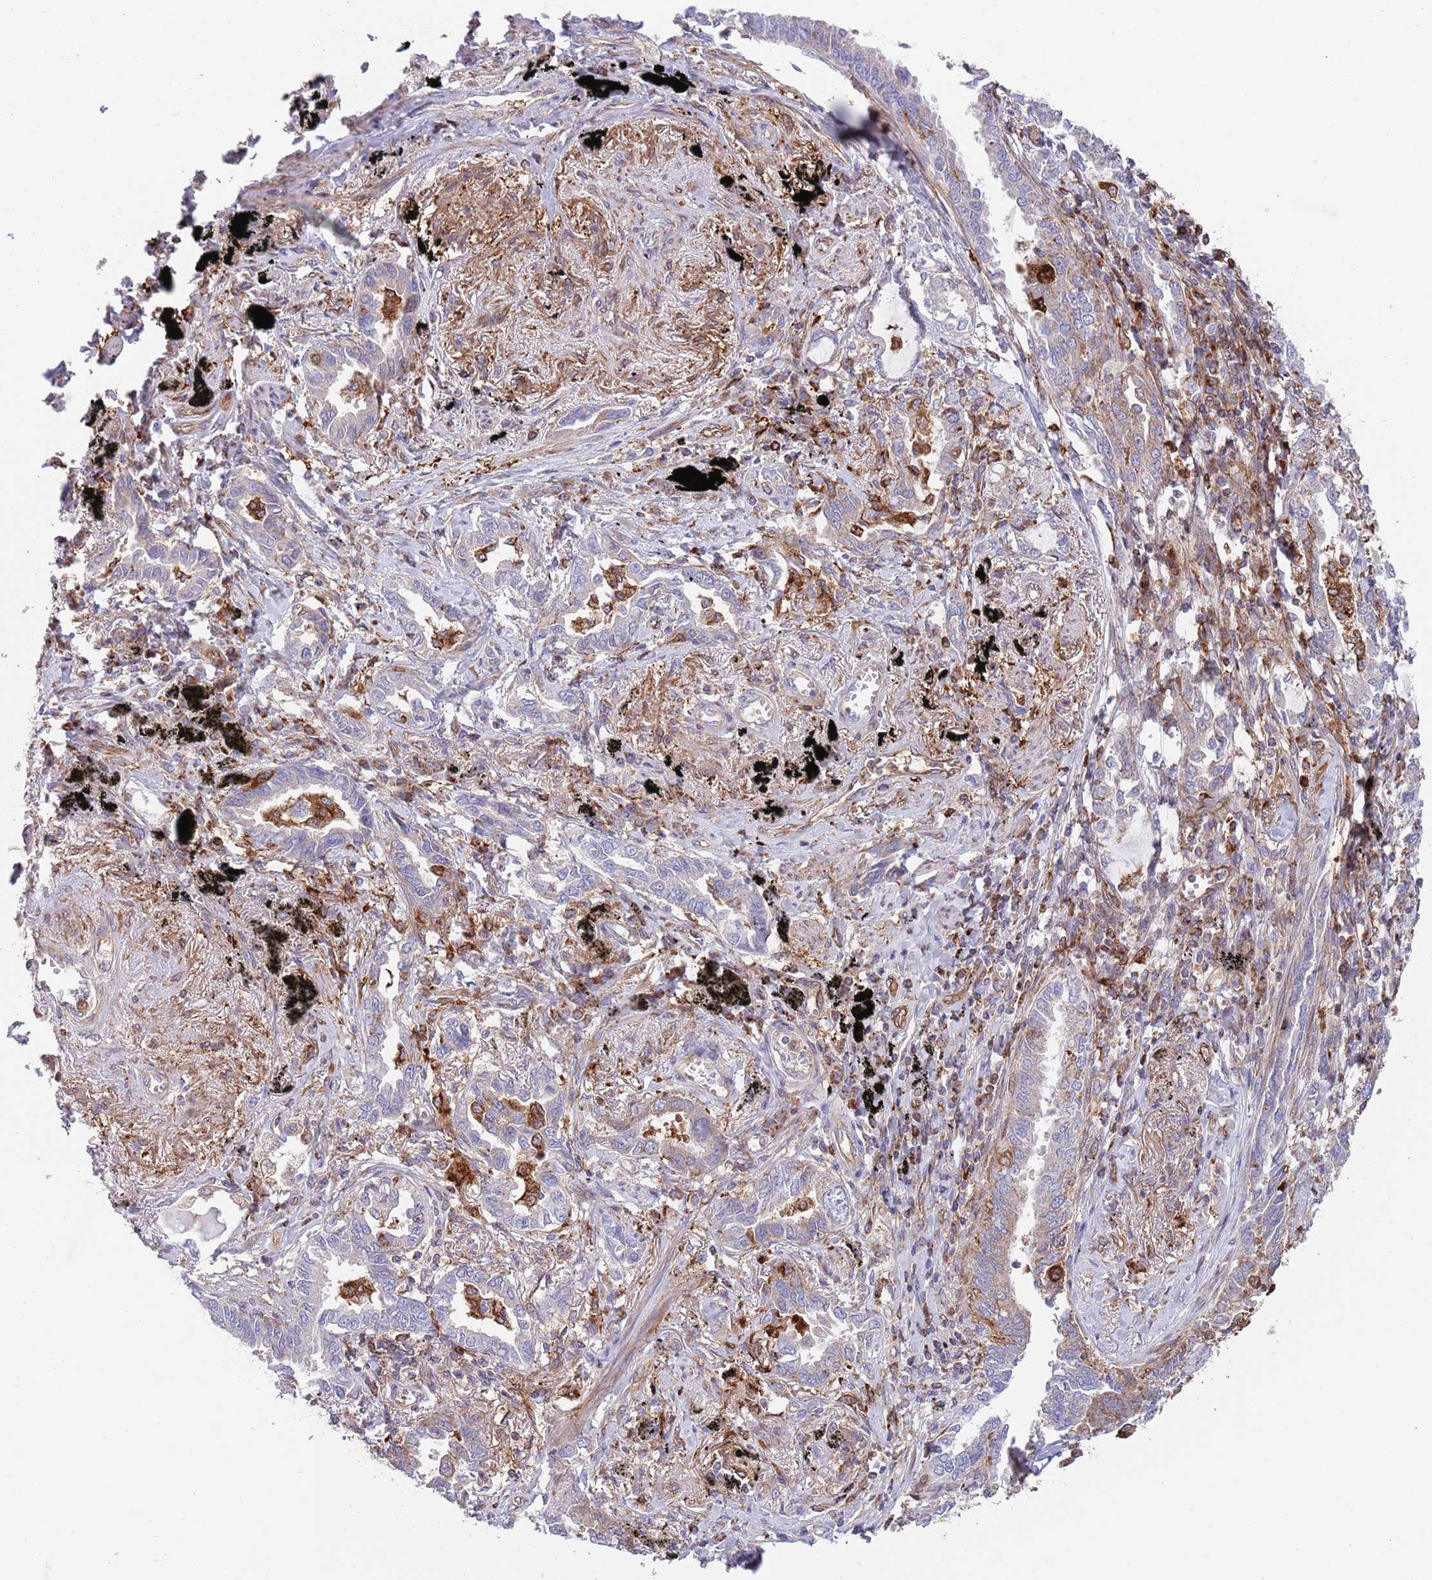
{"staining": {"intensity": "moderate", "quantity": "<25%", "location": "cytoplasmic/membranous"}, "tissue": "lung cancer", "cell_type": "Tumor cells", "image_type": "cancer", "snomed": [{"axis": "morphology", "description": "Adenocarcinoma, NOS"}, {"axis": "topography", "description": "Lung"}], "caption": "Approximately <25% of tumor cells in human lung cancer exhibit moderate cytoplasmic/membranous protein staining as visualized by brown immunohistochemical staining.", "gene": "ZMYM5", "patient": {"sex": "male", "age": 67}}